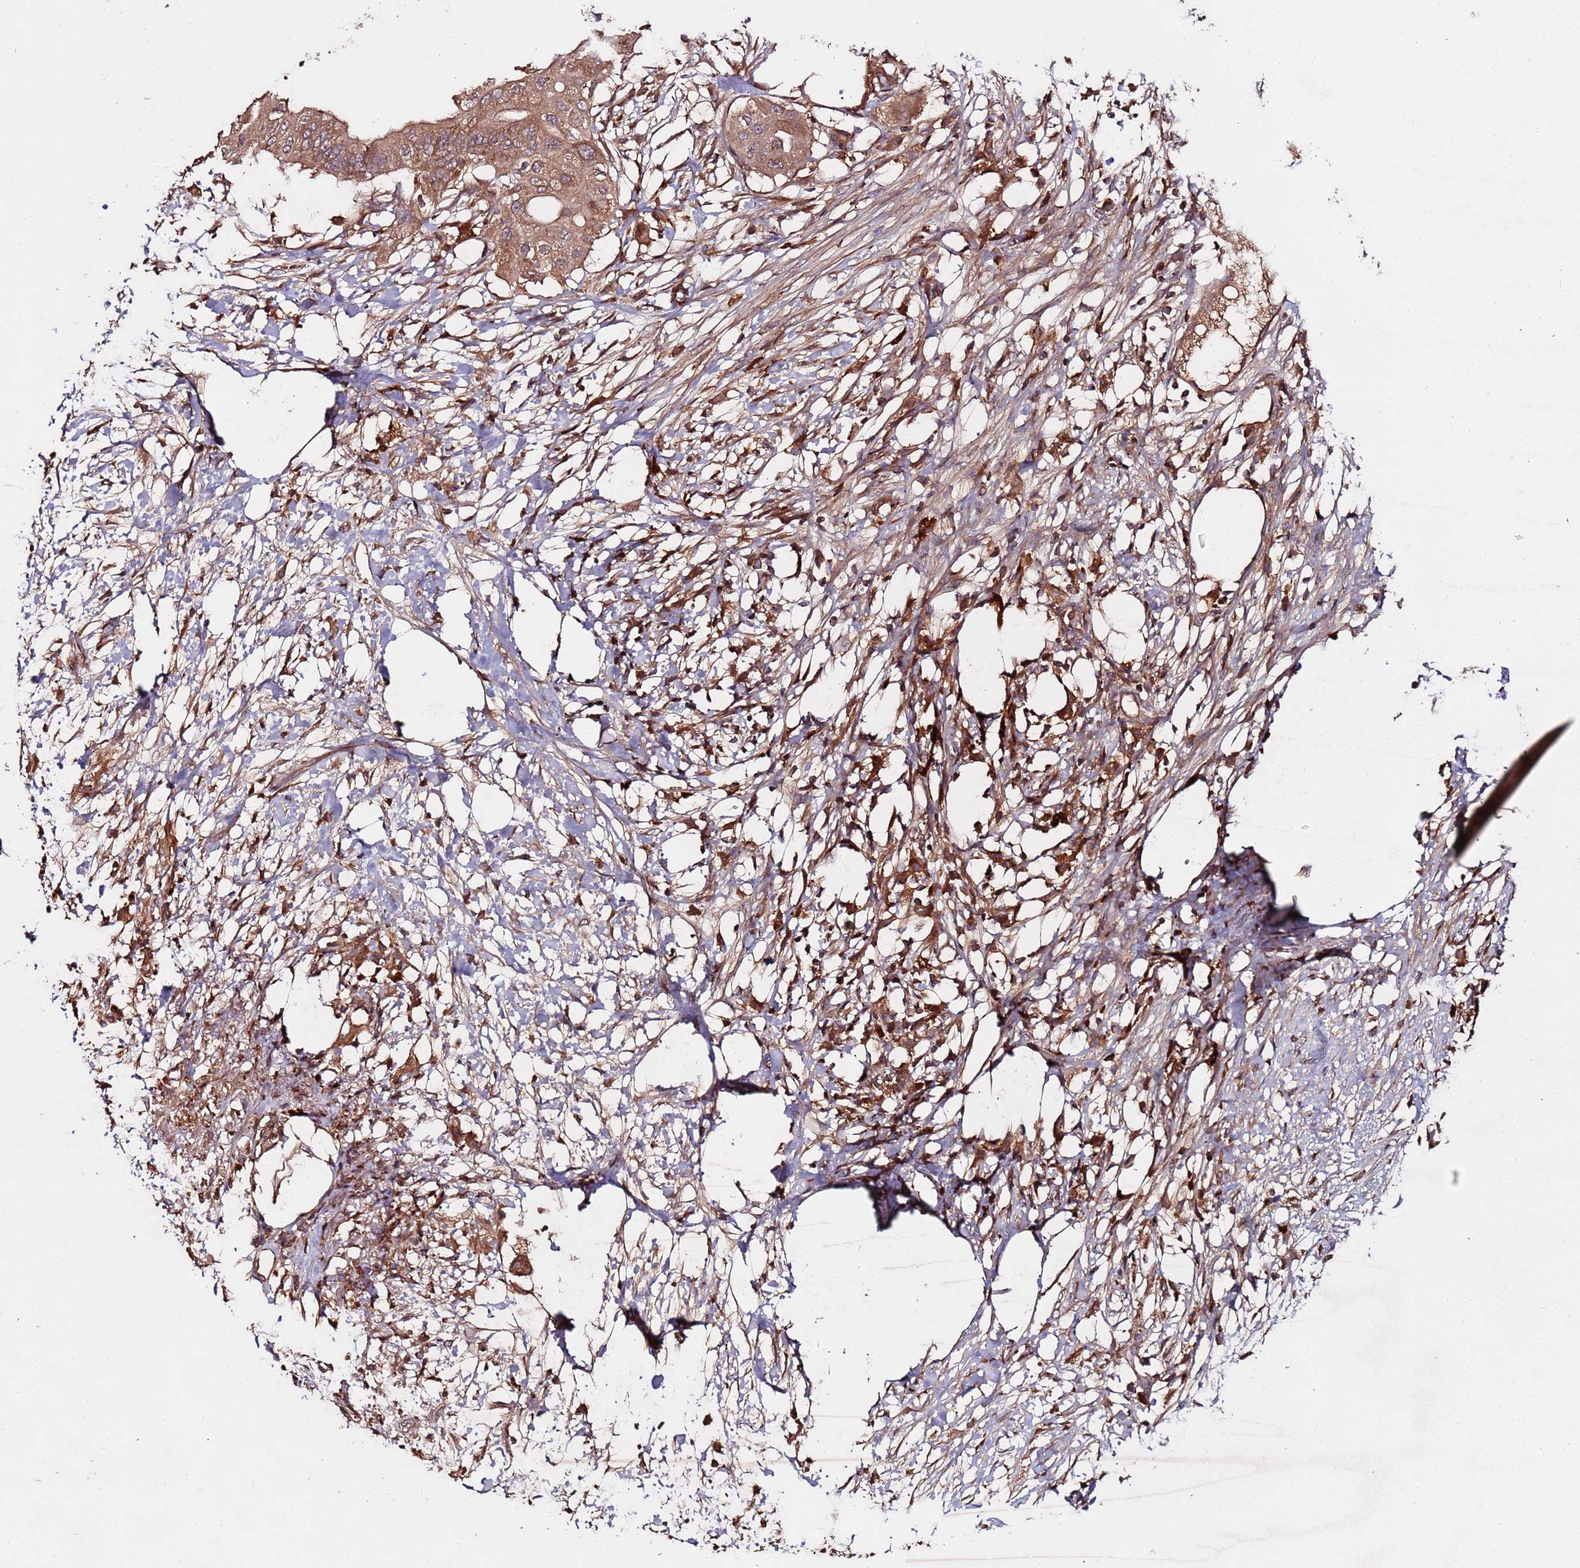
{"staining": {"intensity": "moderate", "quantity": ">75%", "location": "cytoplasmic/membranous"}, "tissue": "pancreatic cancer", "cell_type": "Tumor cells", "image_type": "cancer", "snomed": [{"axis": "morphology", "description": "Adenocarcinoma, NOS"}, {"axis": "topography", "description": "Pancreas"}], "caption": "Pancreatic cancer was stained to show a protein in brown. There is medium levels of moderate cytoplasmic/membranous staining in approximately >75% of tumor cells.", "gene": "RPS15A", "patient": {"sex": "male", "age": 68}}